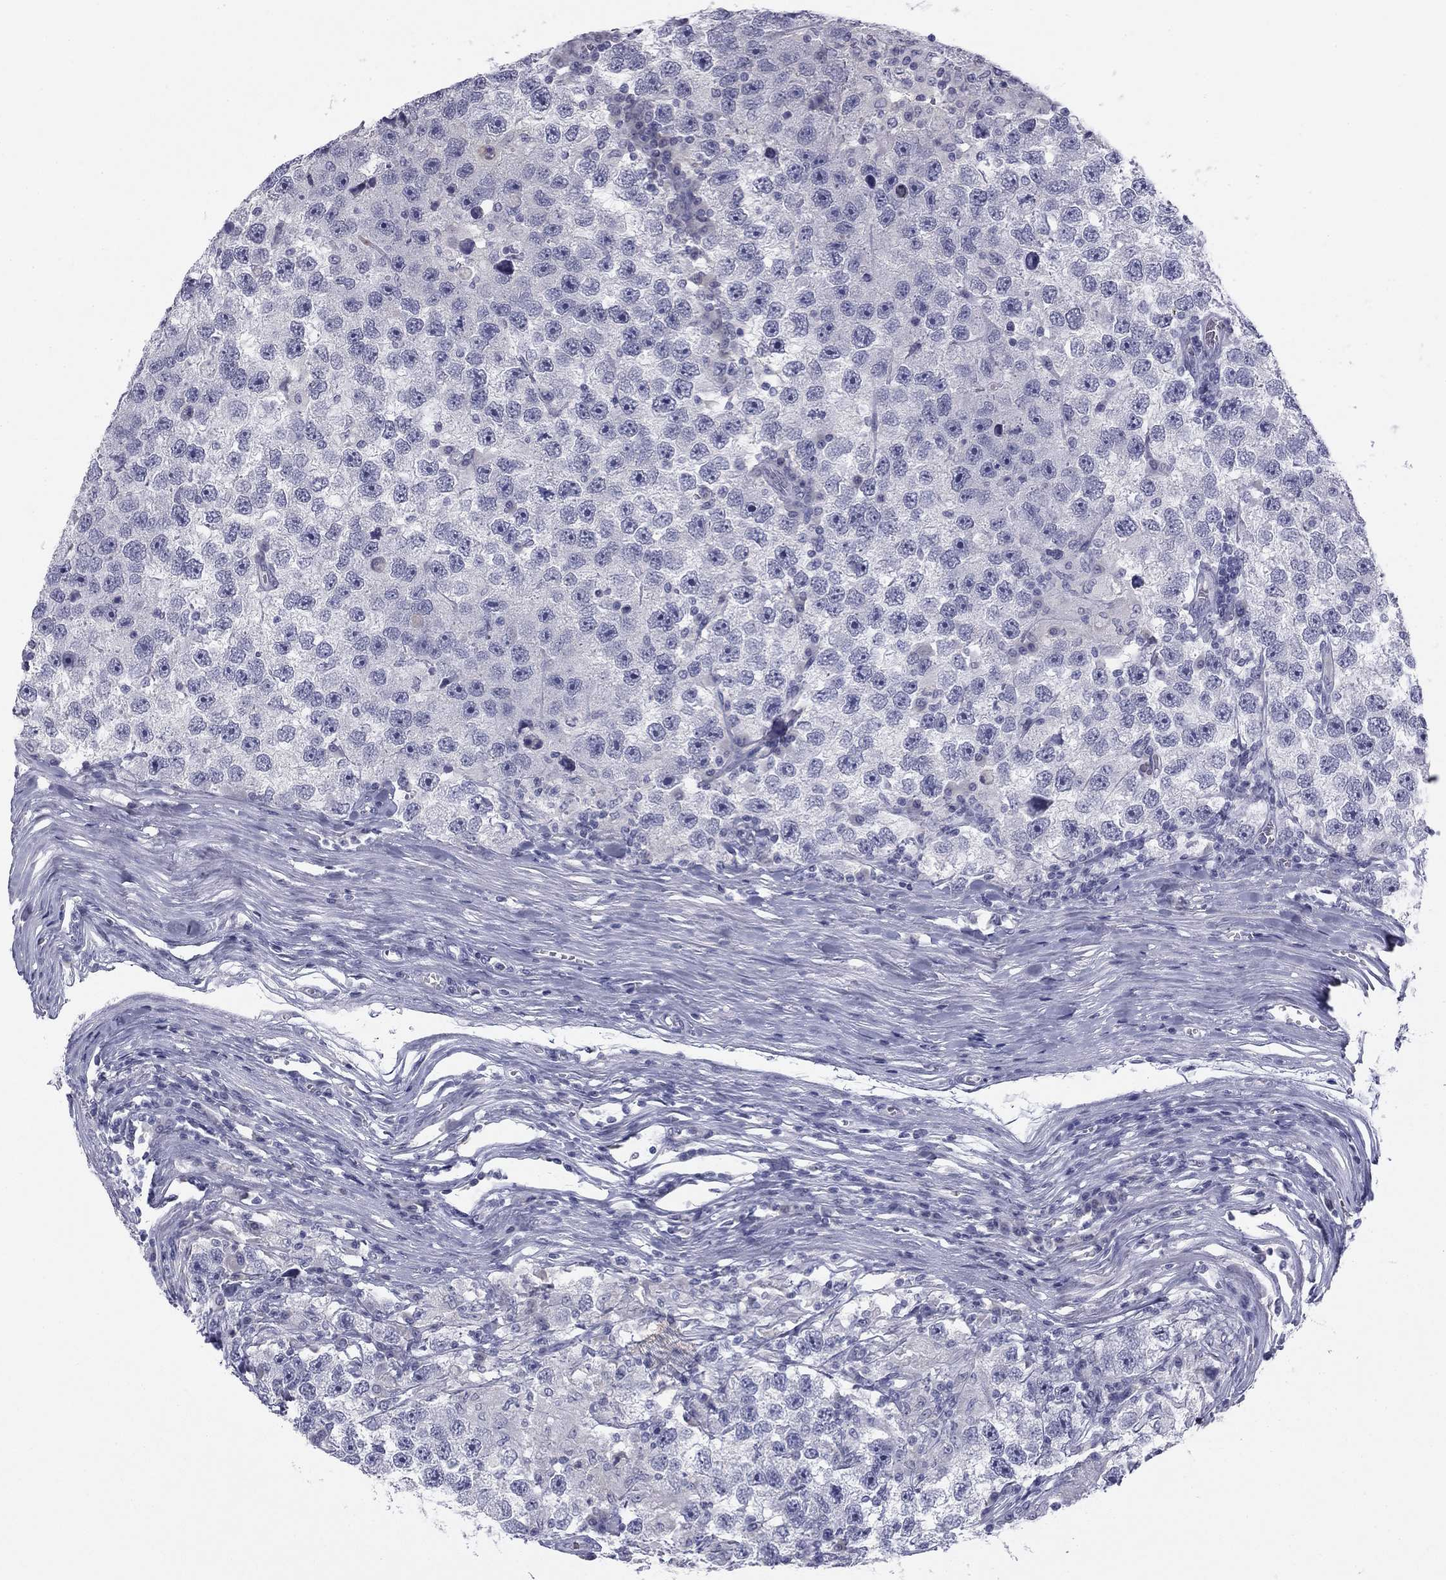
{"staining": {"intensity": "negative", "quantity": "none", "location": "none"}, "tissue": "testis cancer", "cell_type": "Tumor cells", "image_type": "cancer", "snomed": [{"axis": "morphology", "description": "Seminoma, NOS"}, {"axis": "topography", "description": "Testis"}], "caption": "IHC photomicrograph of neoplastic tissue: human testis cancer stained with DAB (3,3'-diaminobenzidine) demonstrates no significant protein positivity in tumor cells. (Stains: DAB immunohistochemistry (IHC) with hematoxylin counter stain, Microscopy: brightfield microscopy at high magnification).", "gene": "TFAP2B", "patient": {"sex": "male", "age": 26}}